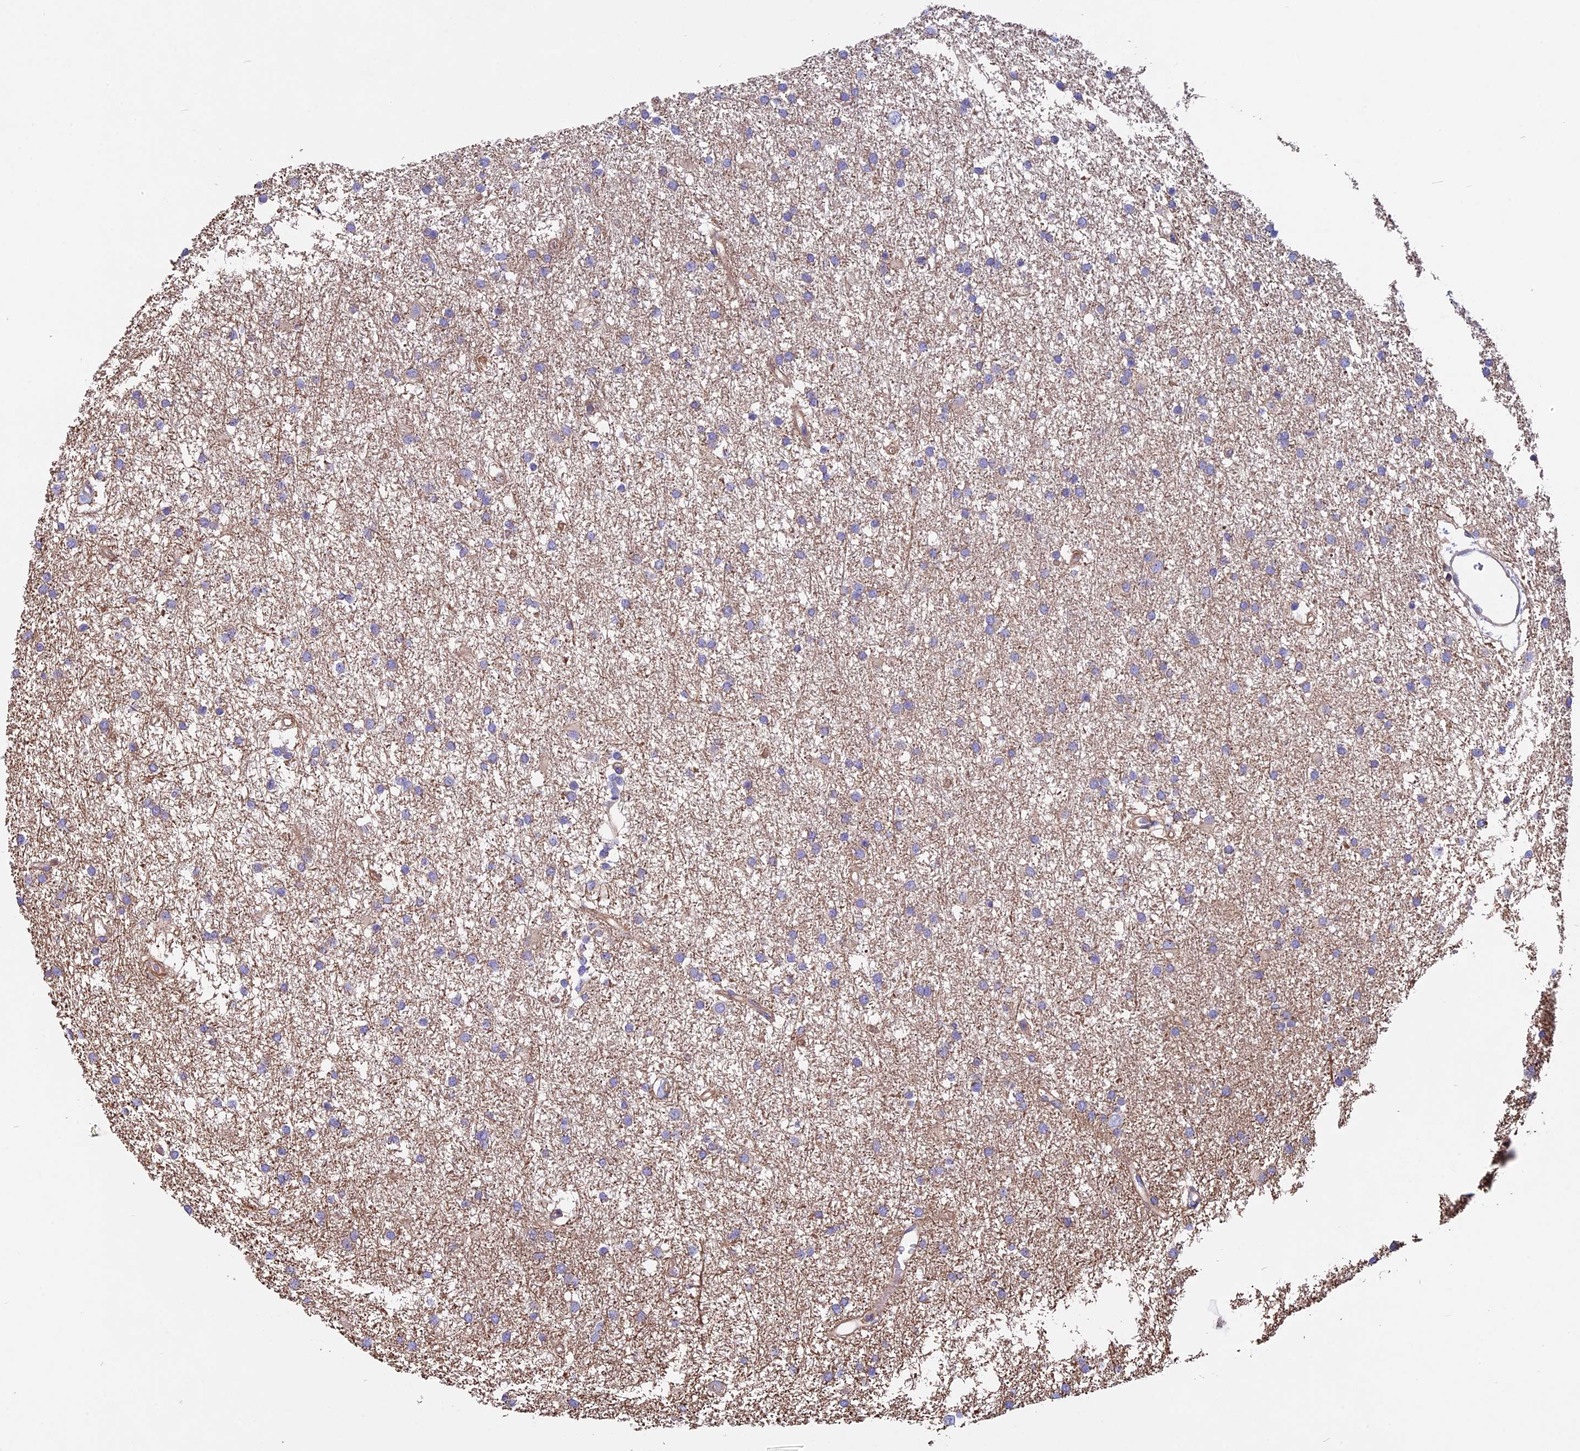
{"staining": {"intensity": "negative", "quantity": "none", "location": "none"}, "tissue": "glioma", "cell_type": "Tumor cells", "image_type": "cancer", "snomed": [{"axis": "morphology", "description": "Glioma, malignant, High grade"}, {"axis": "topography", "description": "Brain"}], "caption": "High power microscopy histopathology image of an immunohistochemistry photomicrograph of malignant glioma (high-grade), revealing no significant expression in tumor cells.", "gene": "CCDC153", "patient": {"sex": "male", "age": 77}}